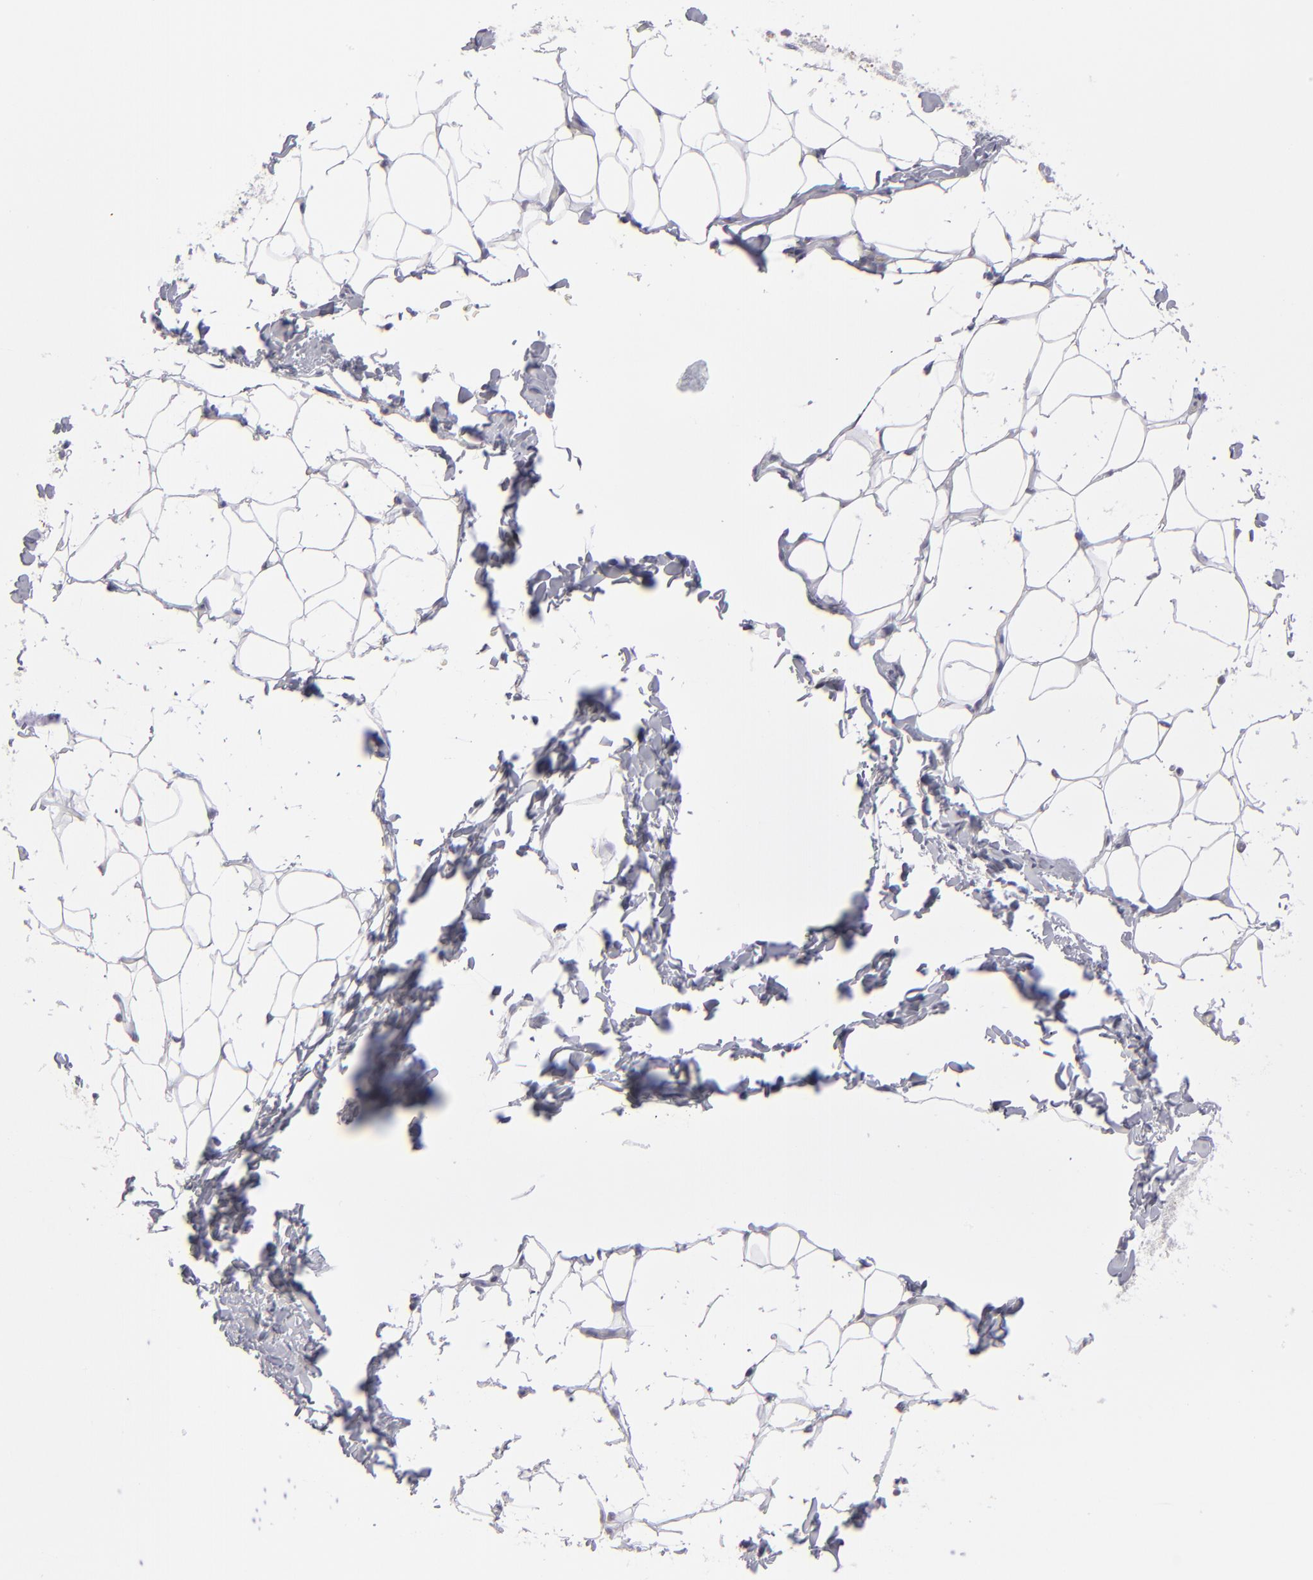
{"staining": {"intensity": "negative", "quantity": "none", "location": "none"}, "tissue": "adipose tissue", "cell_type": "Adipocytes", "image_type": "normal", "snomed": [{"axis": "morphology", "description": "Normal tissue, NOS"}, {"axis": "topography", "description": "Soft tissue"}], "caption": "A high-resolution photomicrograph shows IHC staining of benign adipose tissue, which demonstrates no significant expression in adipocytes. Brightfield microscopy of IHC stained with DAB (brown) and hematoxylin (blue), captured at high magnification.", "gene": "ALDOB", "patient": {"sex": "male", "age": 26}}